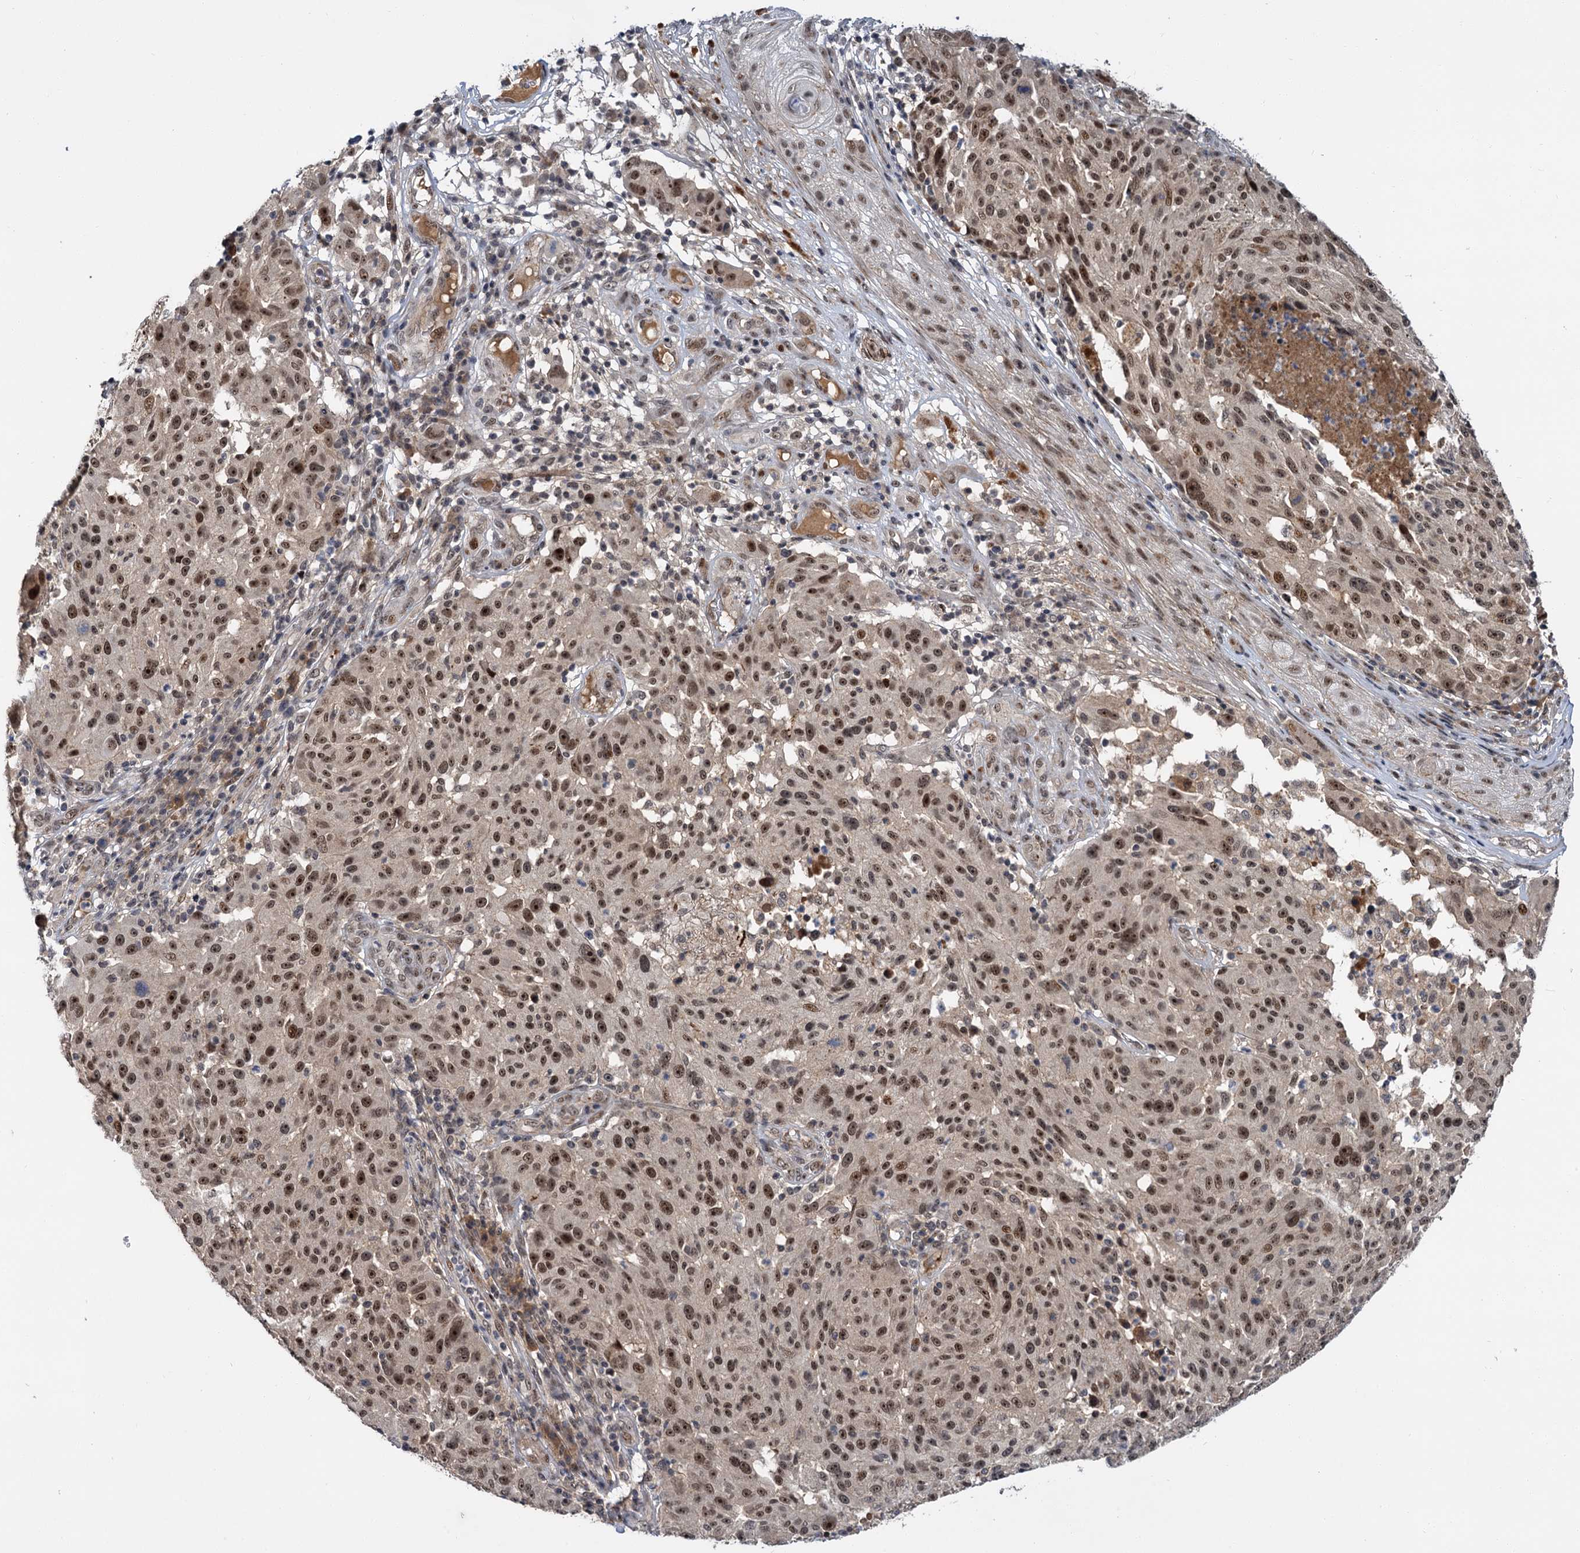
{"staining": {"intensity": "moderate", "quantity": ">75%", "location": "nuclear"}, "tissue": "melanoma", "cell_type": "Tumor cells", "image_type": "cancer", "snomed": [{"axis": "morphology", "description": "Malignant melanoma, NOS"}, {"axis": "topography", "description": "Skin"}], "caption": "A photomicrograph showing moderate nuclear expression in approximately >75% of tumor cells in malignant melanoma, as visualized by brown immunohistochemical staining.", "gene": "MBD6", "patient": {"sex": "male", "age": 53}}